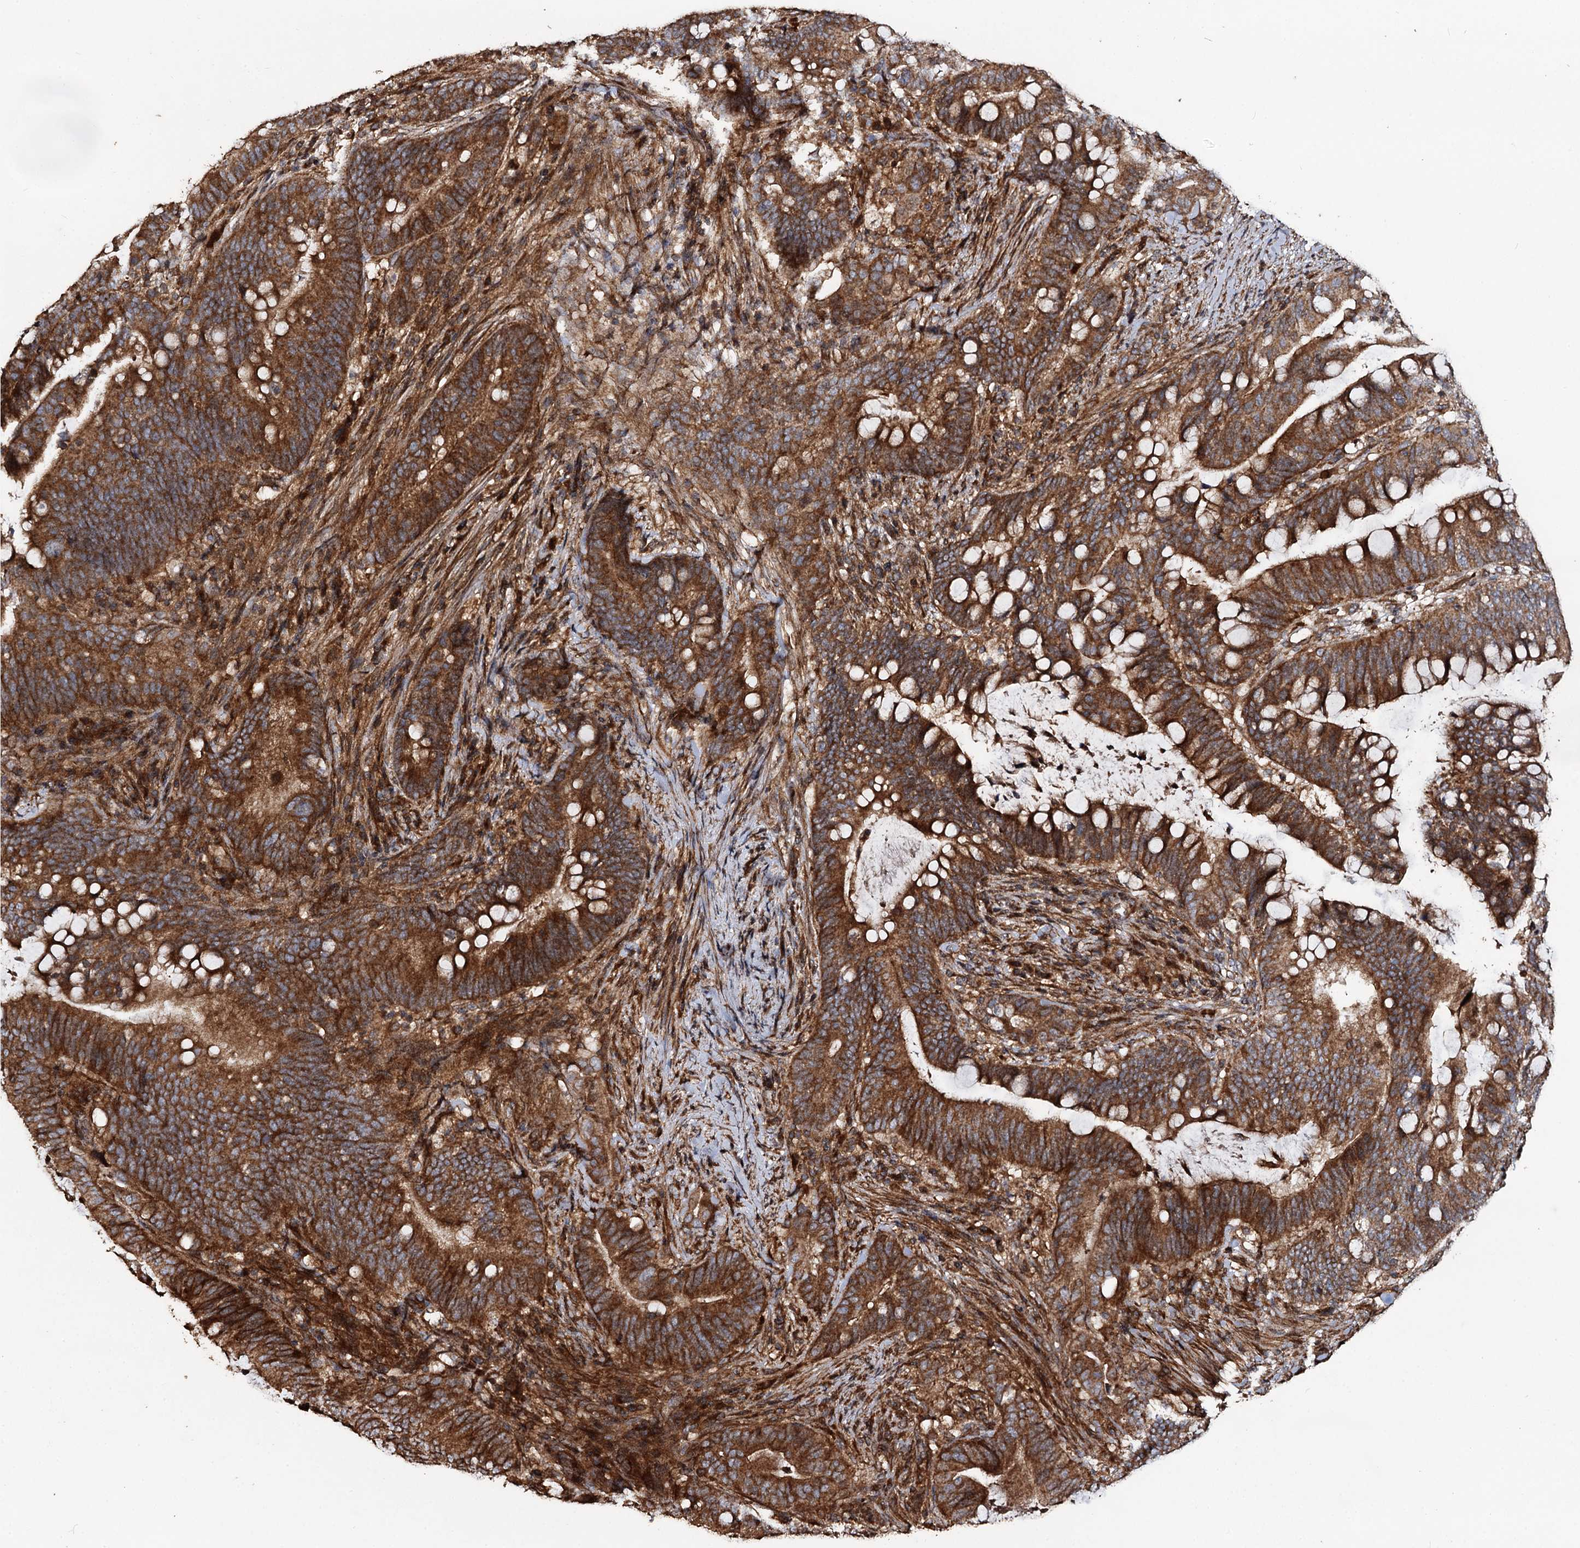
{"staining": {"intensity": "strong", "quantity": ">75%", "location": "cytoplasmic/membranous"}, "tissue": "colorectal cancer", "cell_type": "Tumor cells", "image_type": "cancer", "snomed": [{"axis": "morphology", "description": "Adenocarcinoma, NOS"}, {"axis": "topography", "description": "Colon"}], "caption": "Colorectal adenocarcinoma tissue reveals strong cytoplasmic/membranous staining in about >75% of tumor cells, visualized by immunohistochemistry. Ihc stains the protein of interest in brown and the nuclei are stained blue.", "gene": "NOTCH2NLA", "patient": {"sex": "female", "age": 66}}